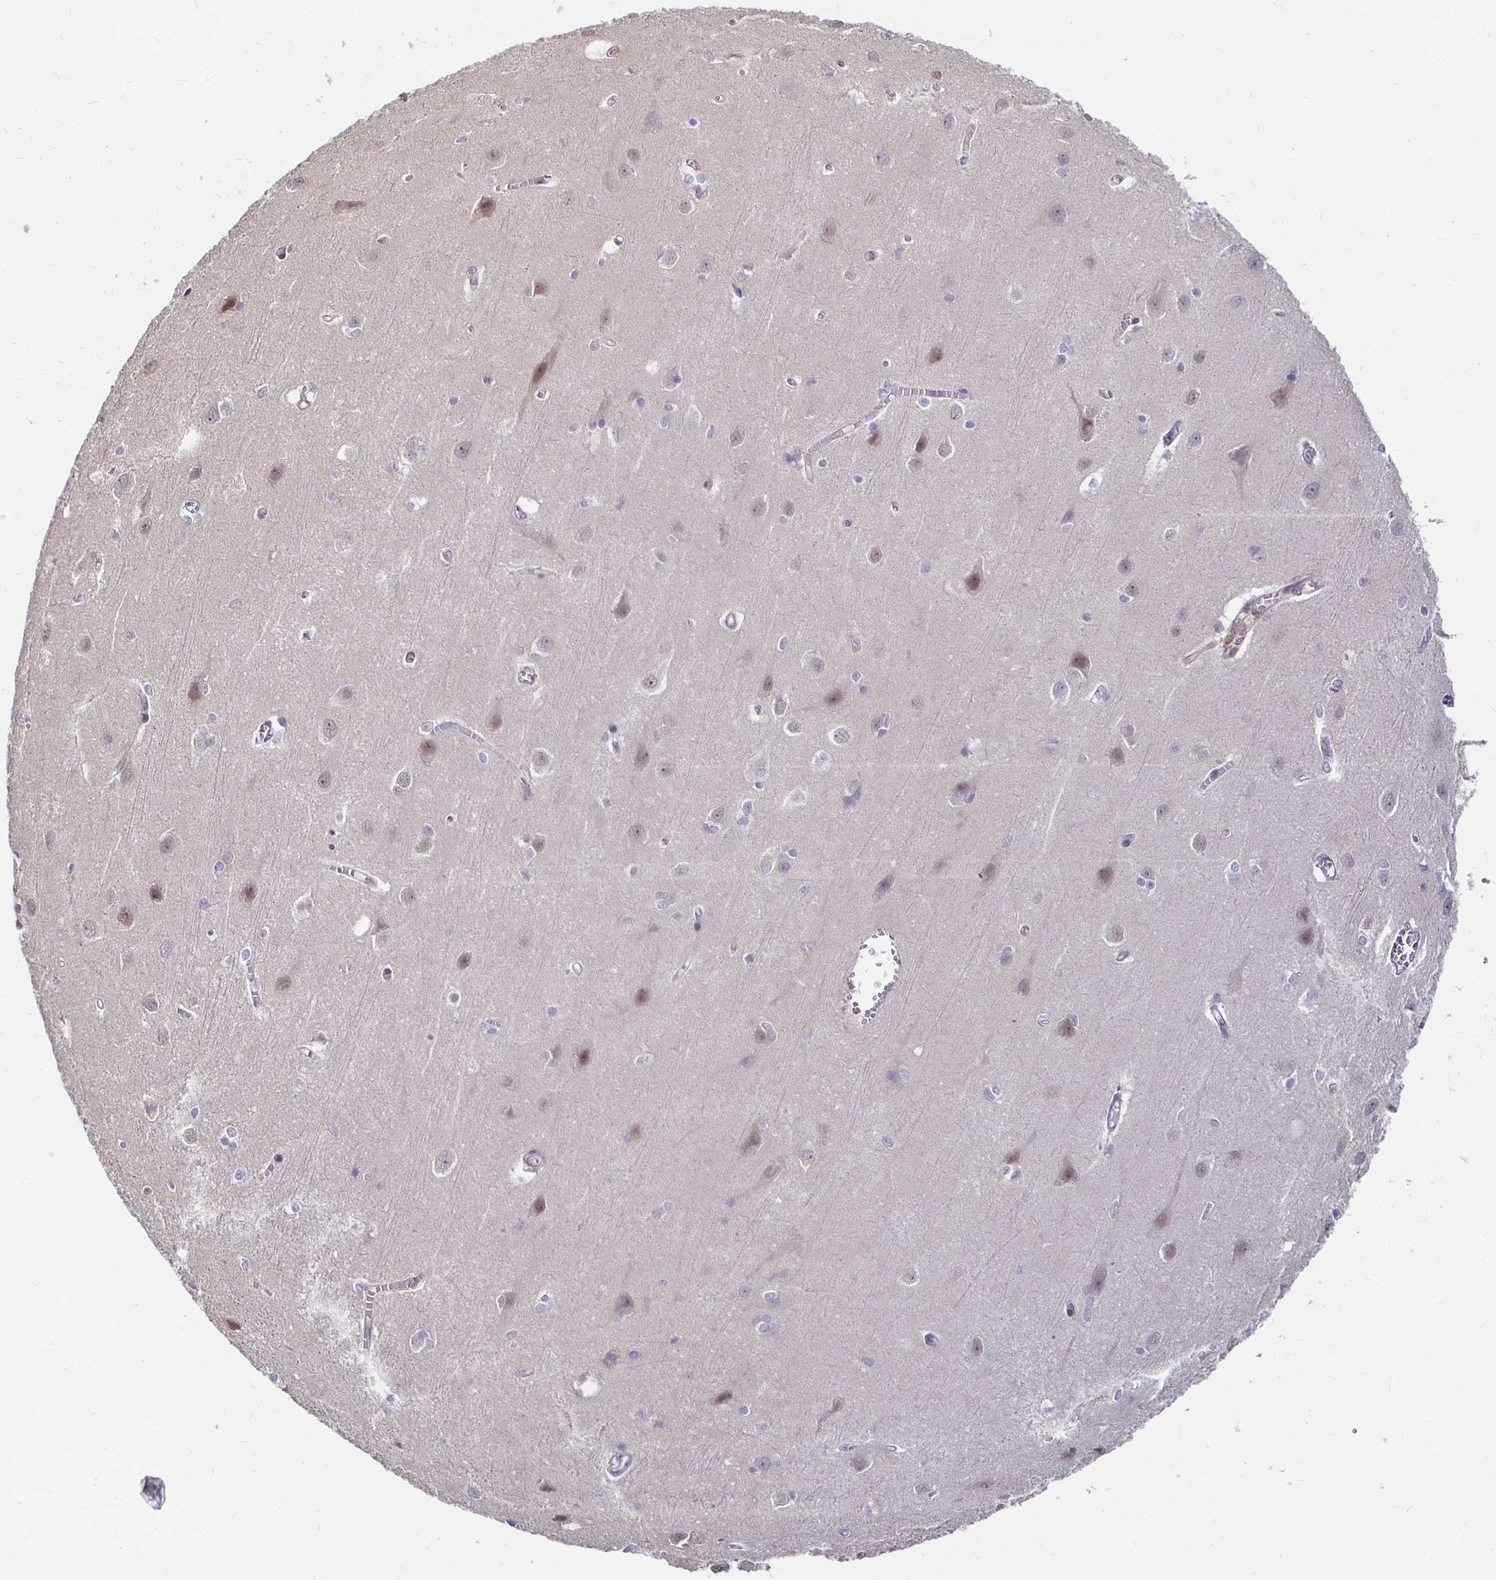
{"staining": {"intensity": "negative", "quantity": "none", "location": "none"}, "tissue": "cerebral cortex", "cell_type": "Endothelial cells", "image_type": "normal", "snomed": [{"axis": "morphology", "description": "Normal tissue, NOS"}, {"axis": "topography", "description": "Cerebral cortex"}], "caption": "Image shows no significant protein positivity in endothelial cells of unremarkable cerebral cortex. The staining is performed using DAB brown chromogen with nuclei counter-stained in using hematoxylin.", "gene": "CAPN11", "patient": {"sex": "male", "age": 37}}